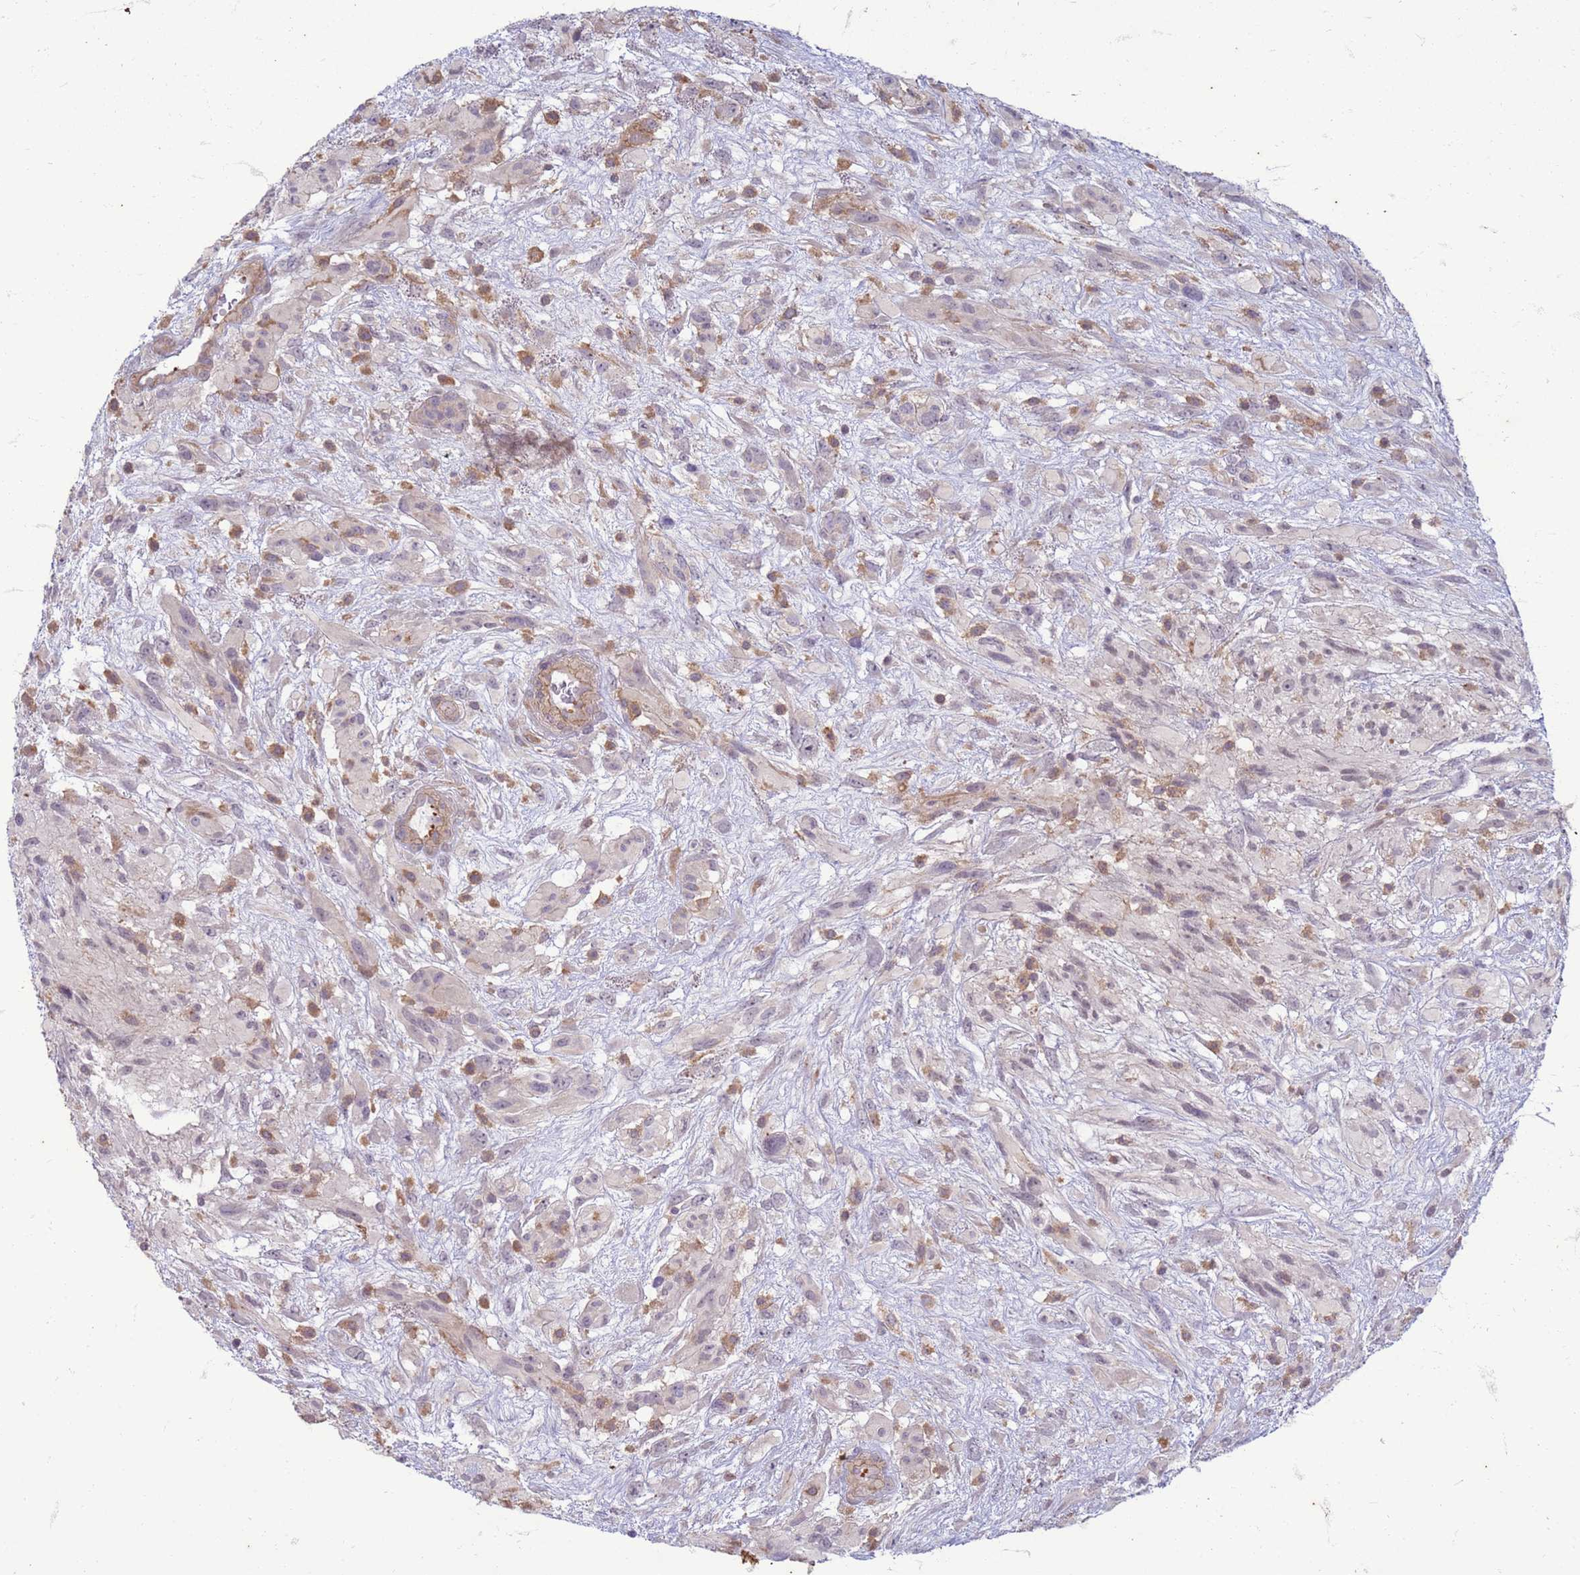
{"staining": {"intensity": "negative", "quantity": "none", "location": "none"}, "tissue": "glioma", "cell_type": "Tumor cells", "image_type": "cancer", "snomed": [{"axis": "morphology", "description": "Glioma, malignant, High grade"}, {"axis": "topography", "description": "Brain"}], "caption": "DAB (3,3'-diaminobenzidine) immunohistochemical staining of human malignant high-grade glioma exhibits no significant staining in tumor cells. (Stains: DAB (3,3'-diaminobenzidine) immunohistochemistry (IHC) with hematoxylin counter stain, Microscopy: brightfield microscopy at high magnification).", "gene": "SLC15A3", "patient": {"sex": "male", "age": 61}}